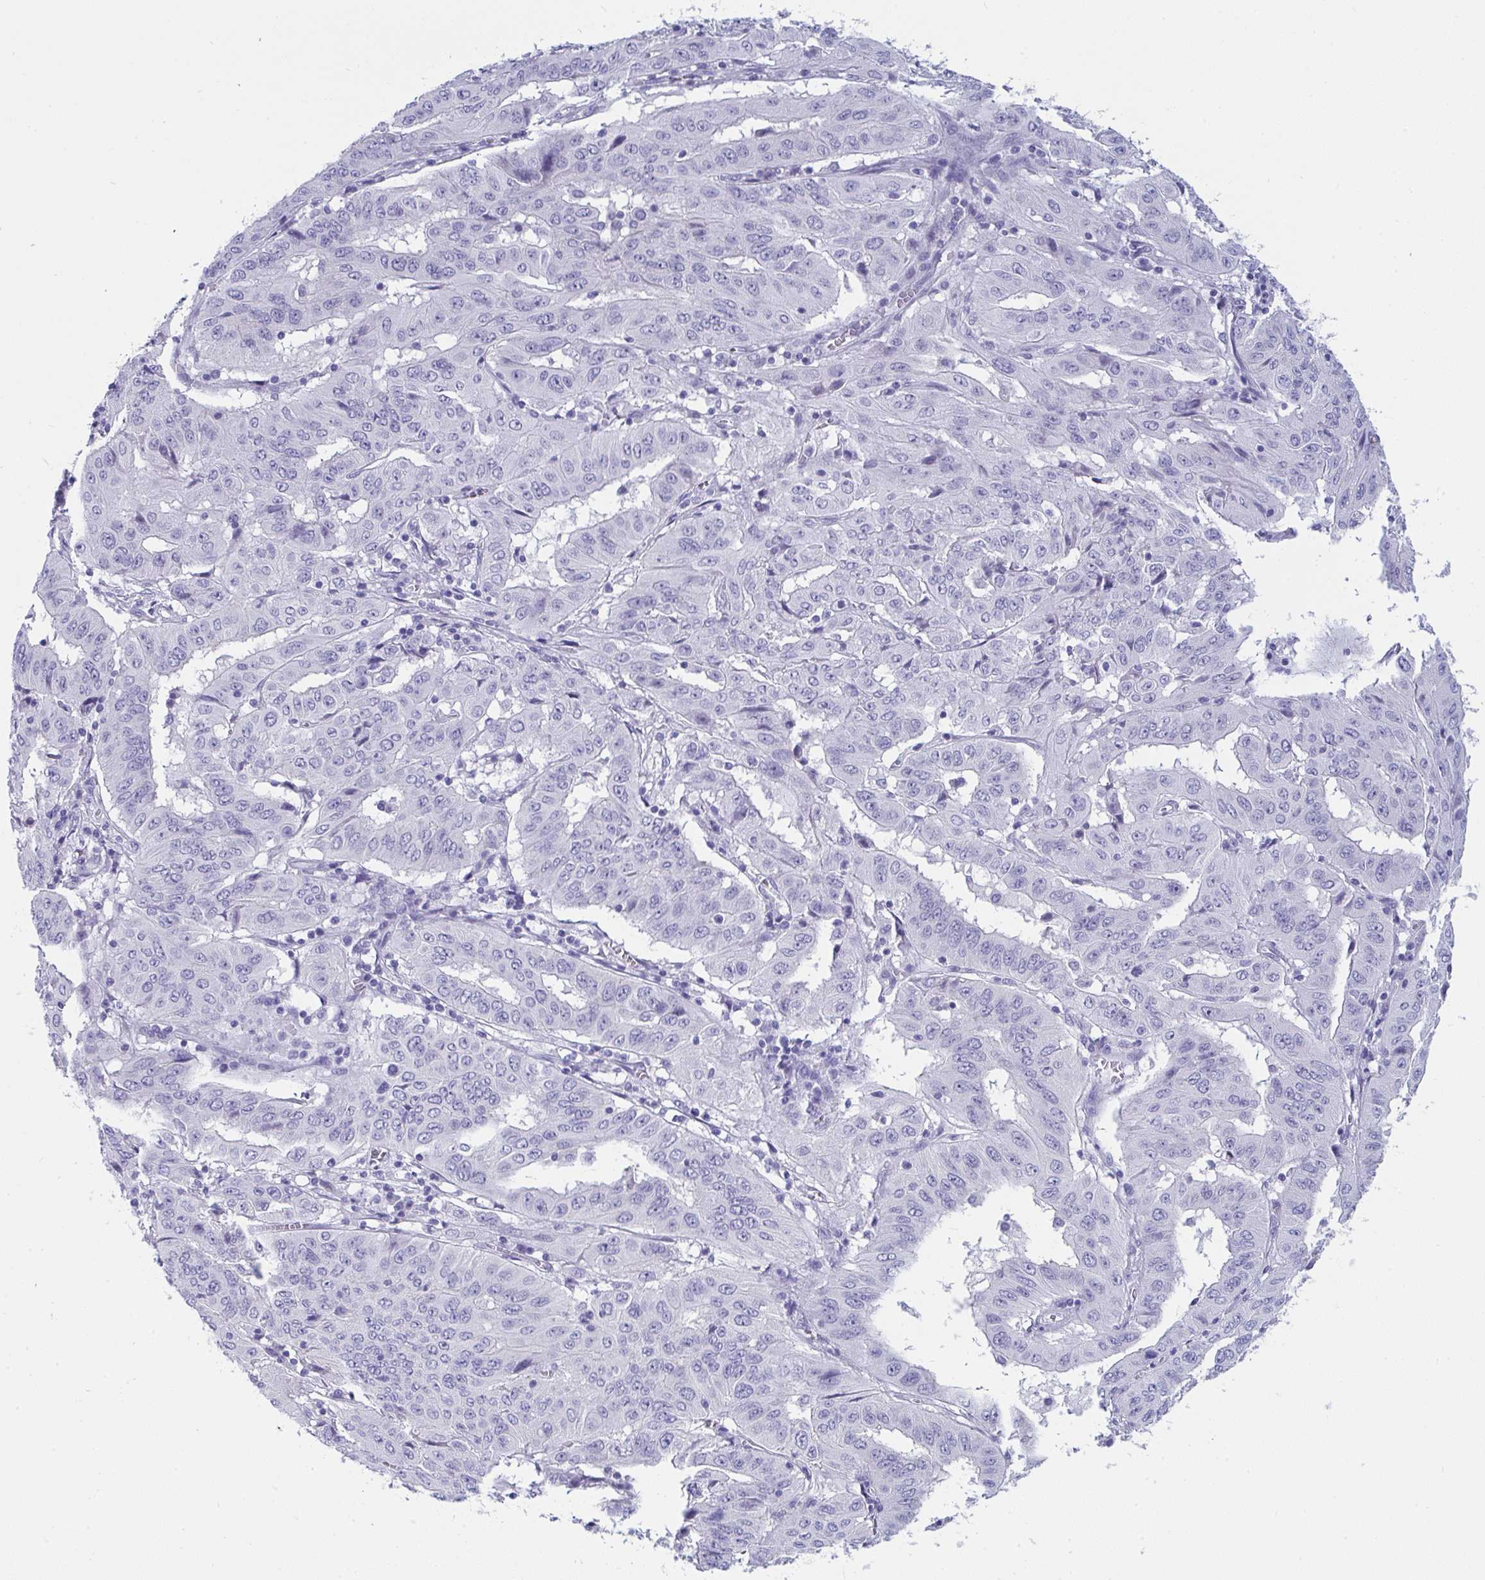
{"staining": {"intensity": "negative", "quantity": "none", "location": "none"}, "tissue": "pancreatic cancer", "cell_type": "Tumor cells", "image_type": "cancer", "snomed": [{"axis": "morphology", "description": "Adenocarcinoma, NOS"}, {"axis": "topography", "description": "Pancreas"}], "caption": "Immunohistochemistry of human pancreatic cancer shows no staining in tumor cells.", "gene": "PRDM9", "patient": {"sex": "male", "age": 63}}